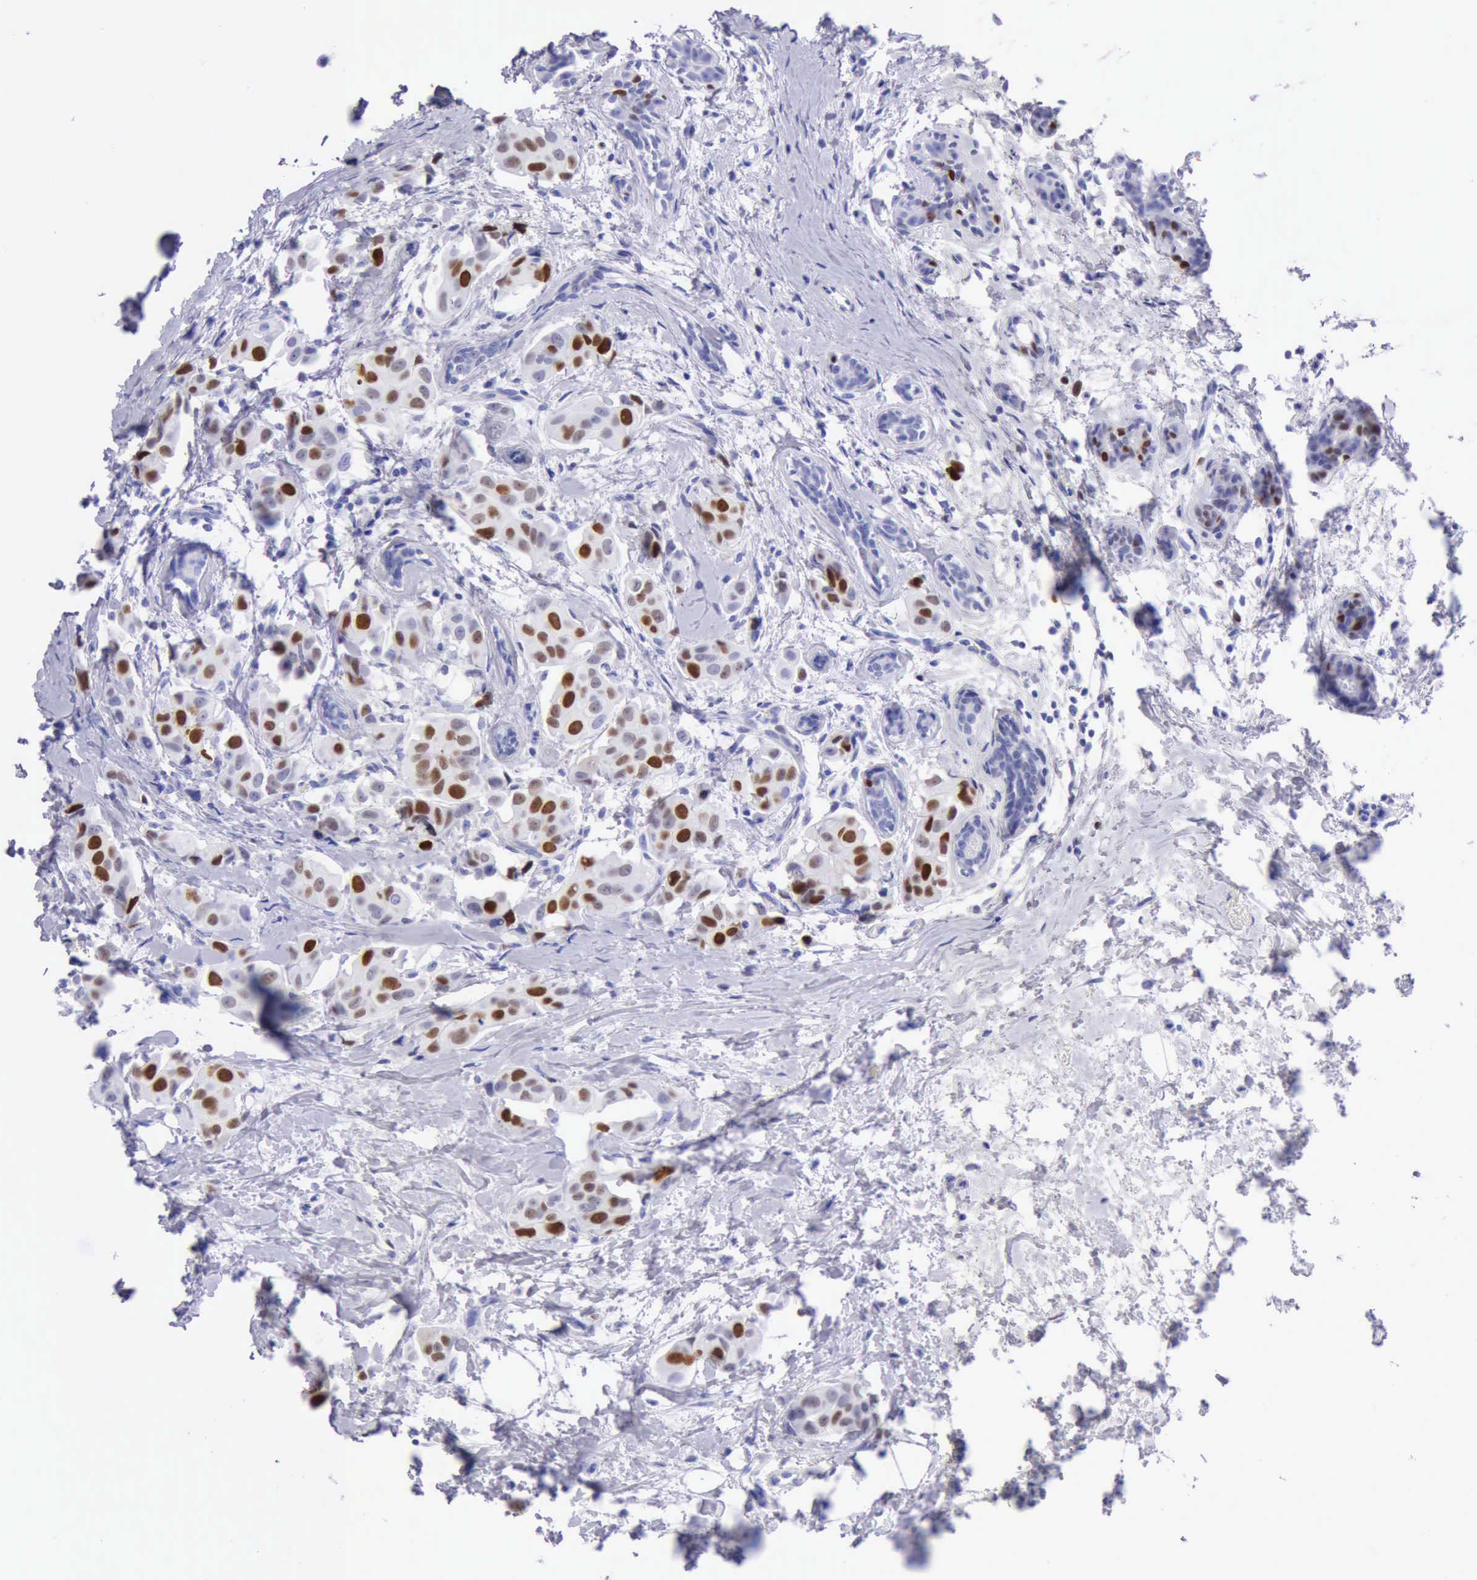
{"staining": {"intensity": "moderate", "quantity": "25%-75%", "location": "nuclear"}, "tissue": "breast cancer", "cell_type": "Tumor cells", "image_type": "cancer", "snomed": [{"axis": "morphology", "description": "Duct carcinoma"}, {"axis": "topography", "description": "Breast"}], "caption": "Immunohistochemistry histopathology image of human breast invasive ductal carcinoma stained for a protein (brown), which displays medium levels of moderate nuclear positivity in about 25%-75% of tumor cells.", "gene": "MCM2", "patient": {"sex": "female", "age": 40}}